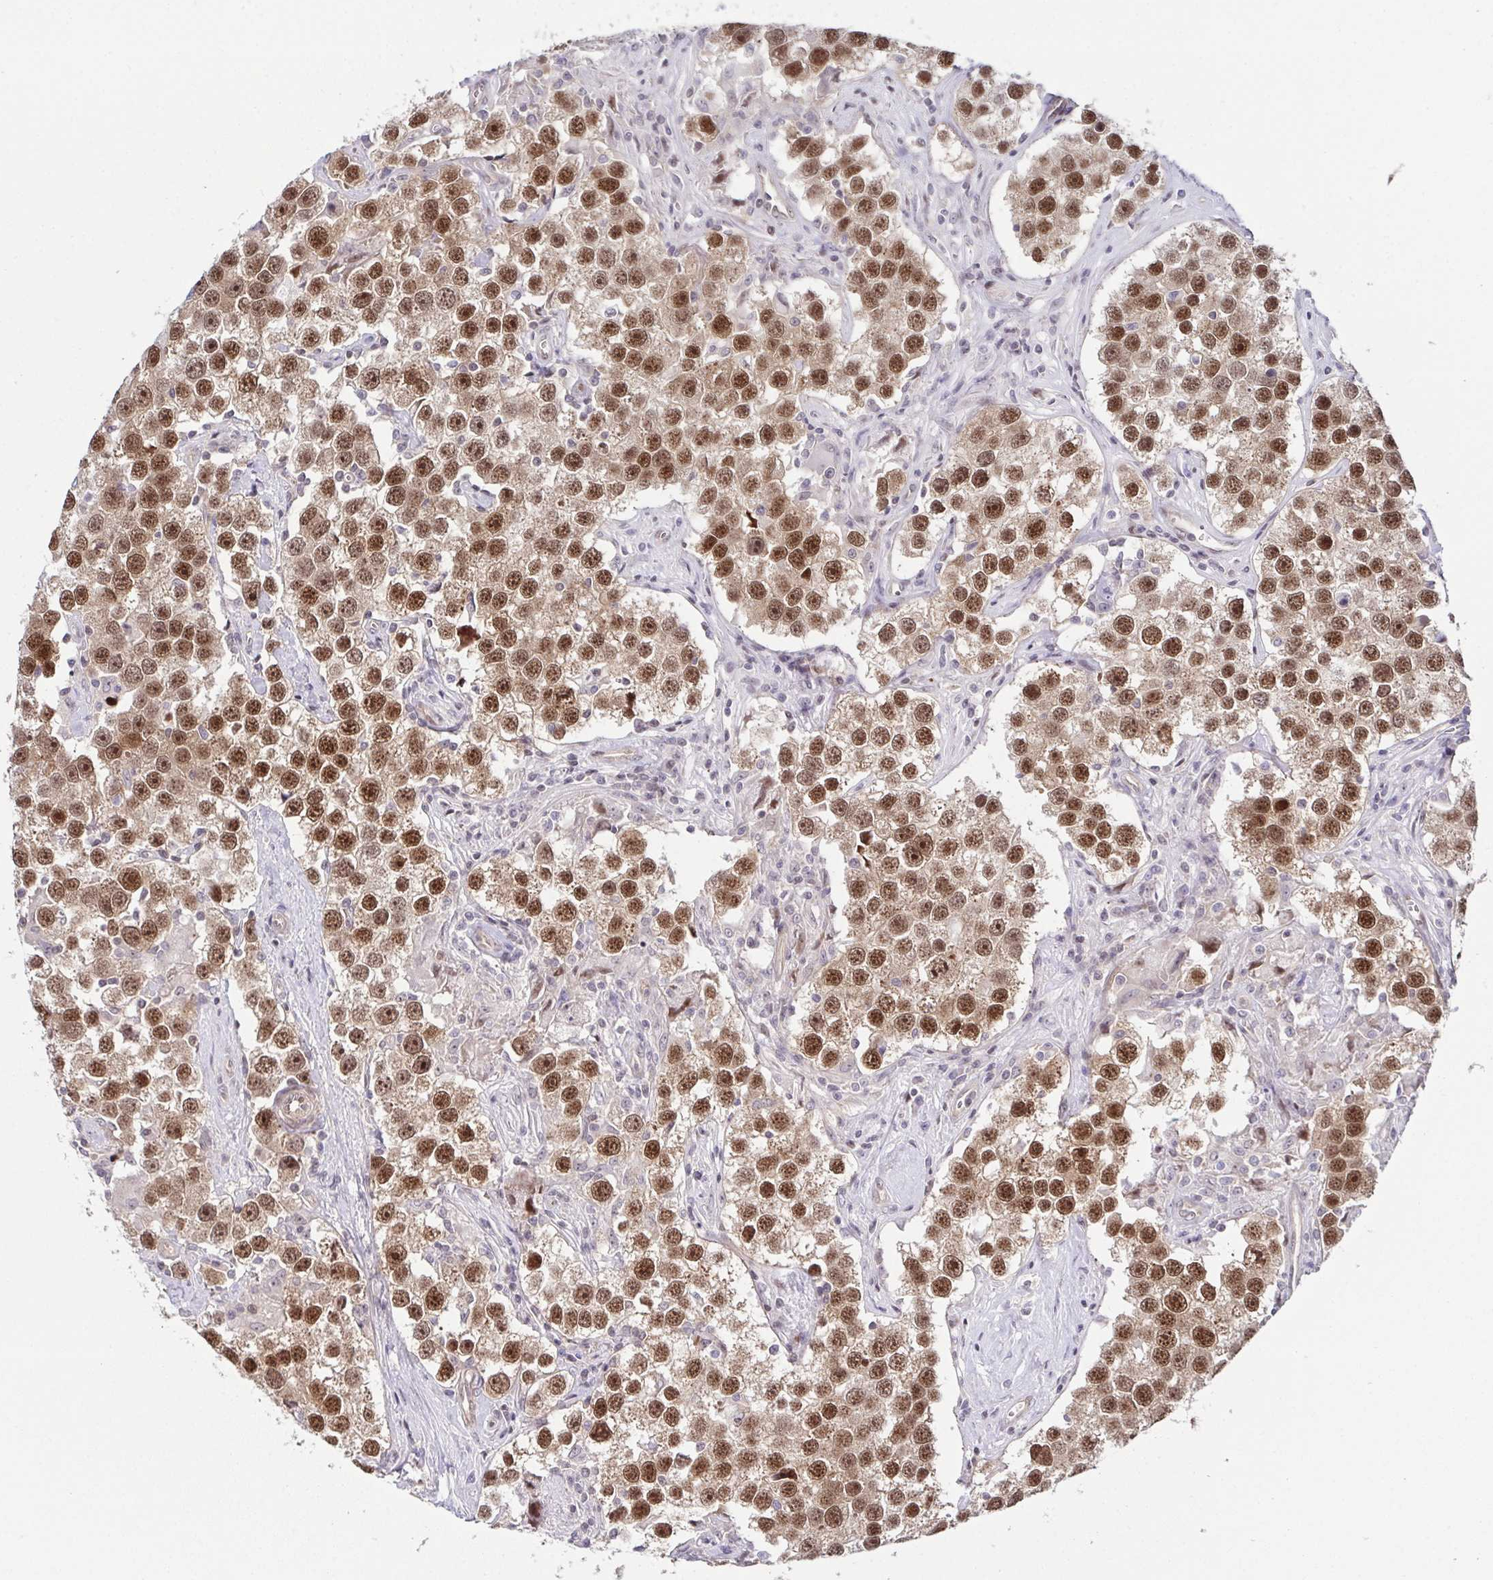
{"staining": {"intensity": "moderate", "quantity": ">75%", "location": "nuclear"}, "tissue": "testis cancer", "cell_type": "Tumor cells", "image_type": "cancer", "snomed": [{"axis": "morphology", "description": "Seminoma, NOS"}, {"axis": "topography", "description": "Testis"}], "caption": "A histopathology image of testis cancer stained for a protein shows moderate nuclear brown staining in tumor cells.", "gene": "DNAJB1", "patient": {"sex": "male", "age": 49}}